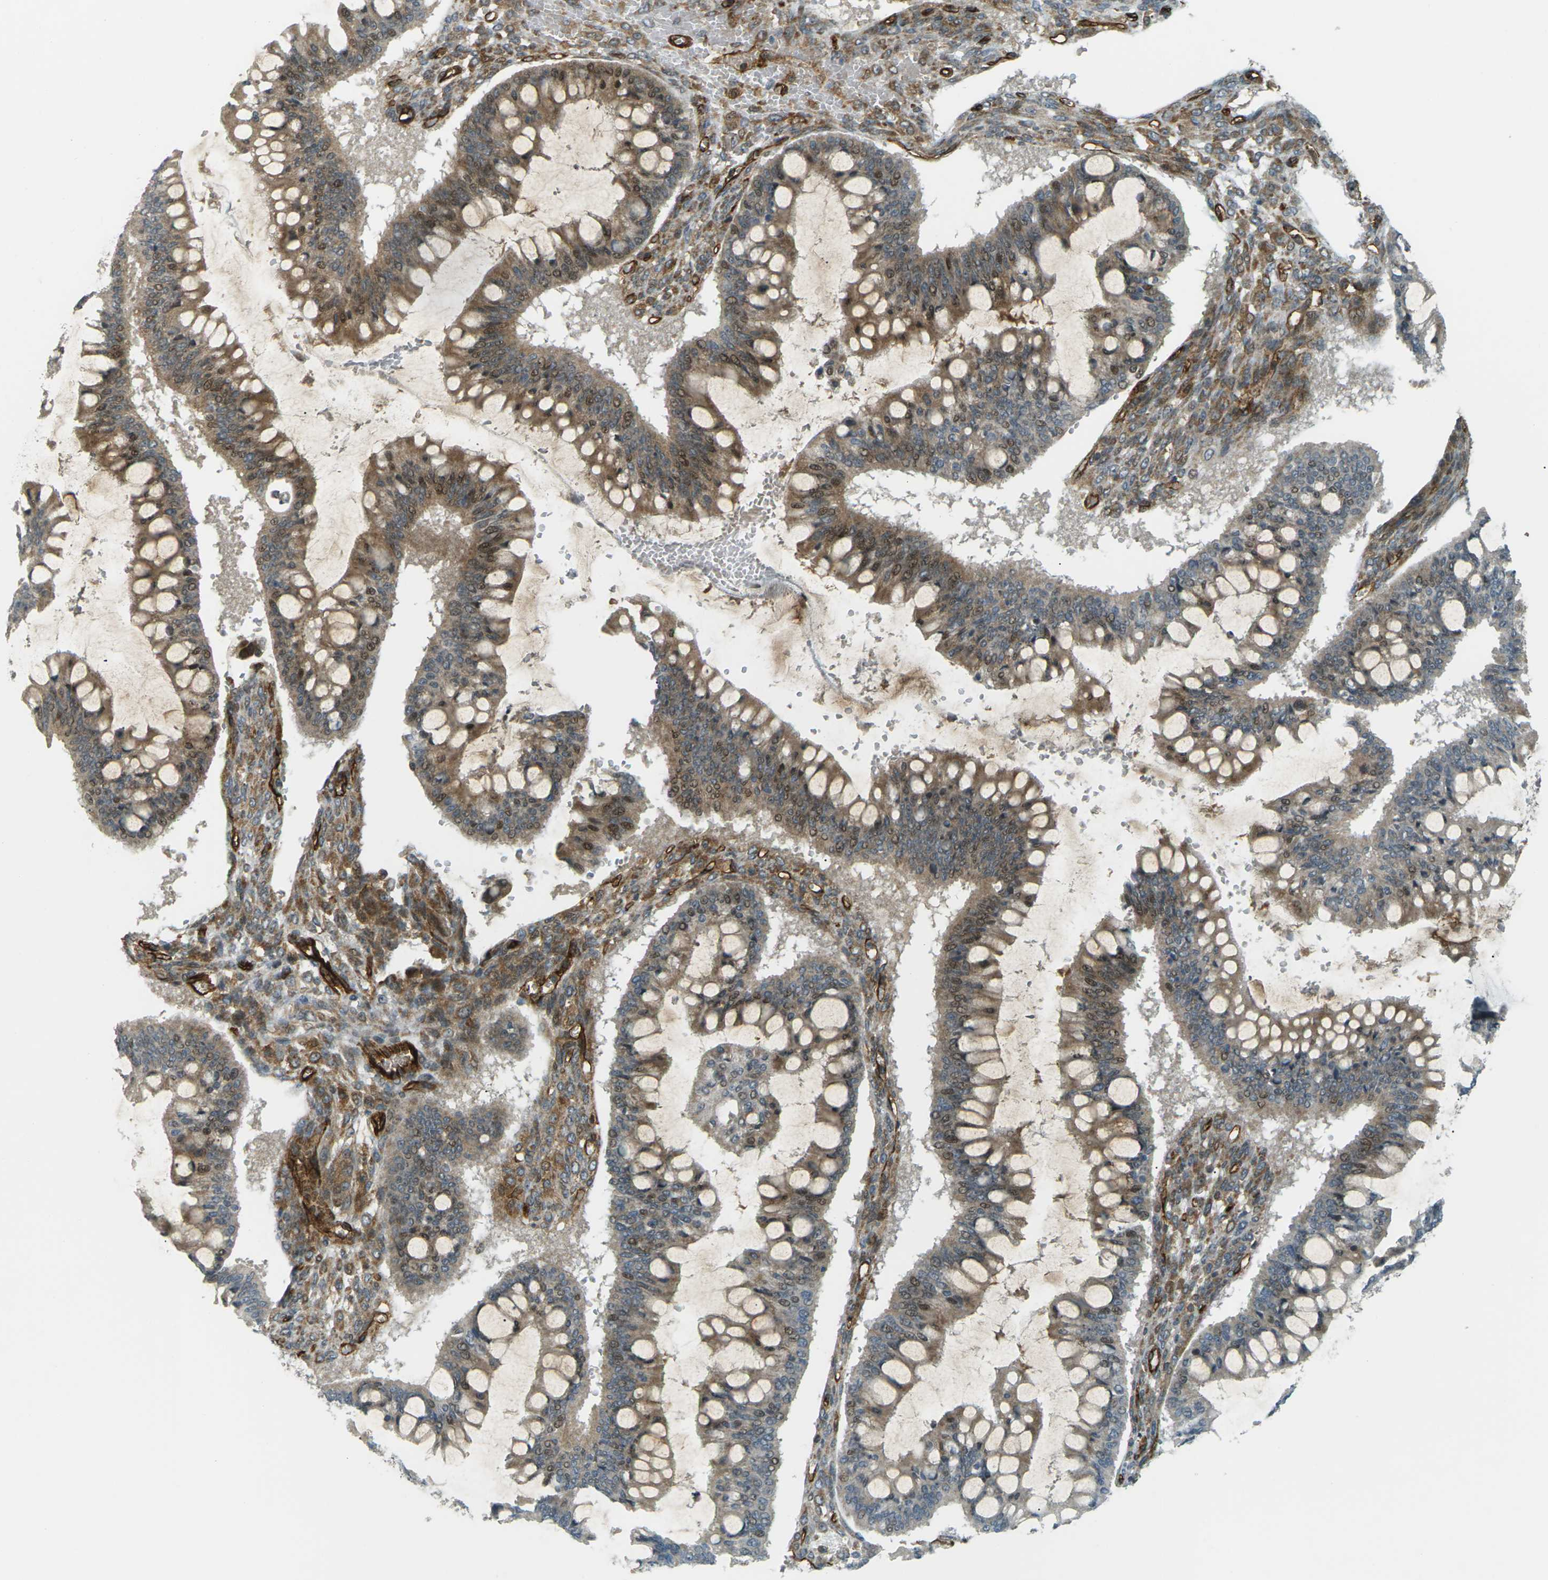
{"staining": {"intensity": "moderate", "quantity": ">75%", "location": "cytoplasmic/membranous"}, "tissue": "ovarian cancer", "cell_type": "Tumor cells", "image_type": "cancer", "snomed": [{"axis": "morphology", "description": "Cystadenocarcinoma, mucinous, NOS"}, {"axis": "topography", "description": "Ovary"}], "caption": "Tumor cells reveal moderate cytoplasmic/membranous expression in approximately >75% of cells in ovarian cancer (mucinous cystadenocarcinoma). (DAB (3,3'-diaminobenzidine) IHC, brown staining for protein, blue staining for nuclei).", "gene": "S1PR1", "patient": {"sex": "female", "age": 73}}